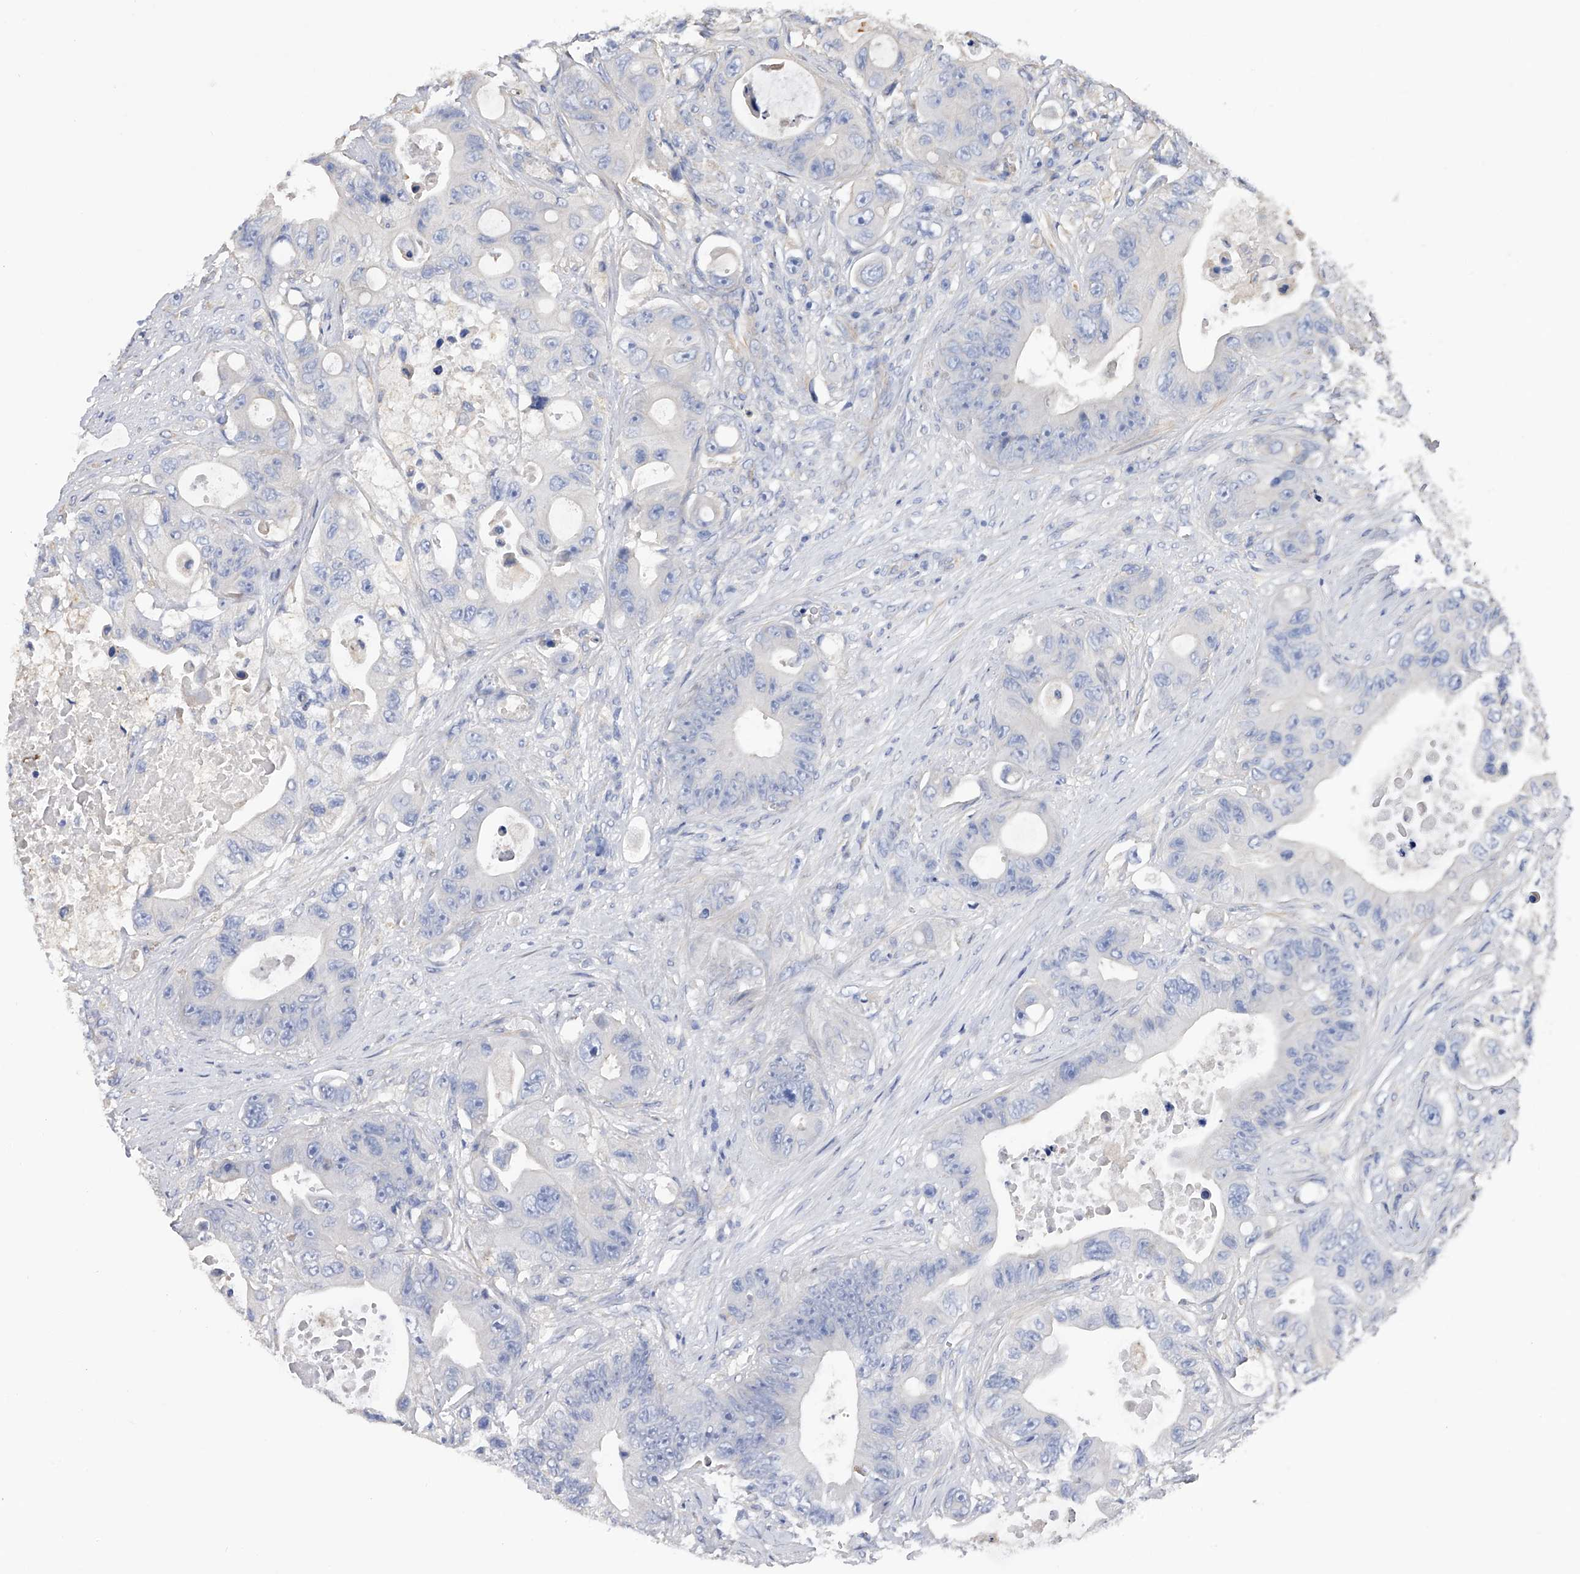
{"staining": {"intensity": "negative", "quantity": "none", "location": "none"}, "tissue": "colorectal cancer", "cell_type": "Tumor cells", "image_type": "cancer", "snomed": [{"axis": "morphology", "description": "Adenocarcinoma, NOS"}, {"axis": "topography", "description": "Colon"}], "caption": "Colorectal cancer (adenocarcinoma) stained for a protein using IHC reveals no positivity tumor cells.", "gene": "RWDD2A", "patient": {"sex": "female", "age": 46}}